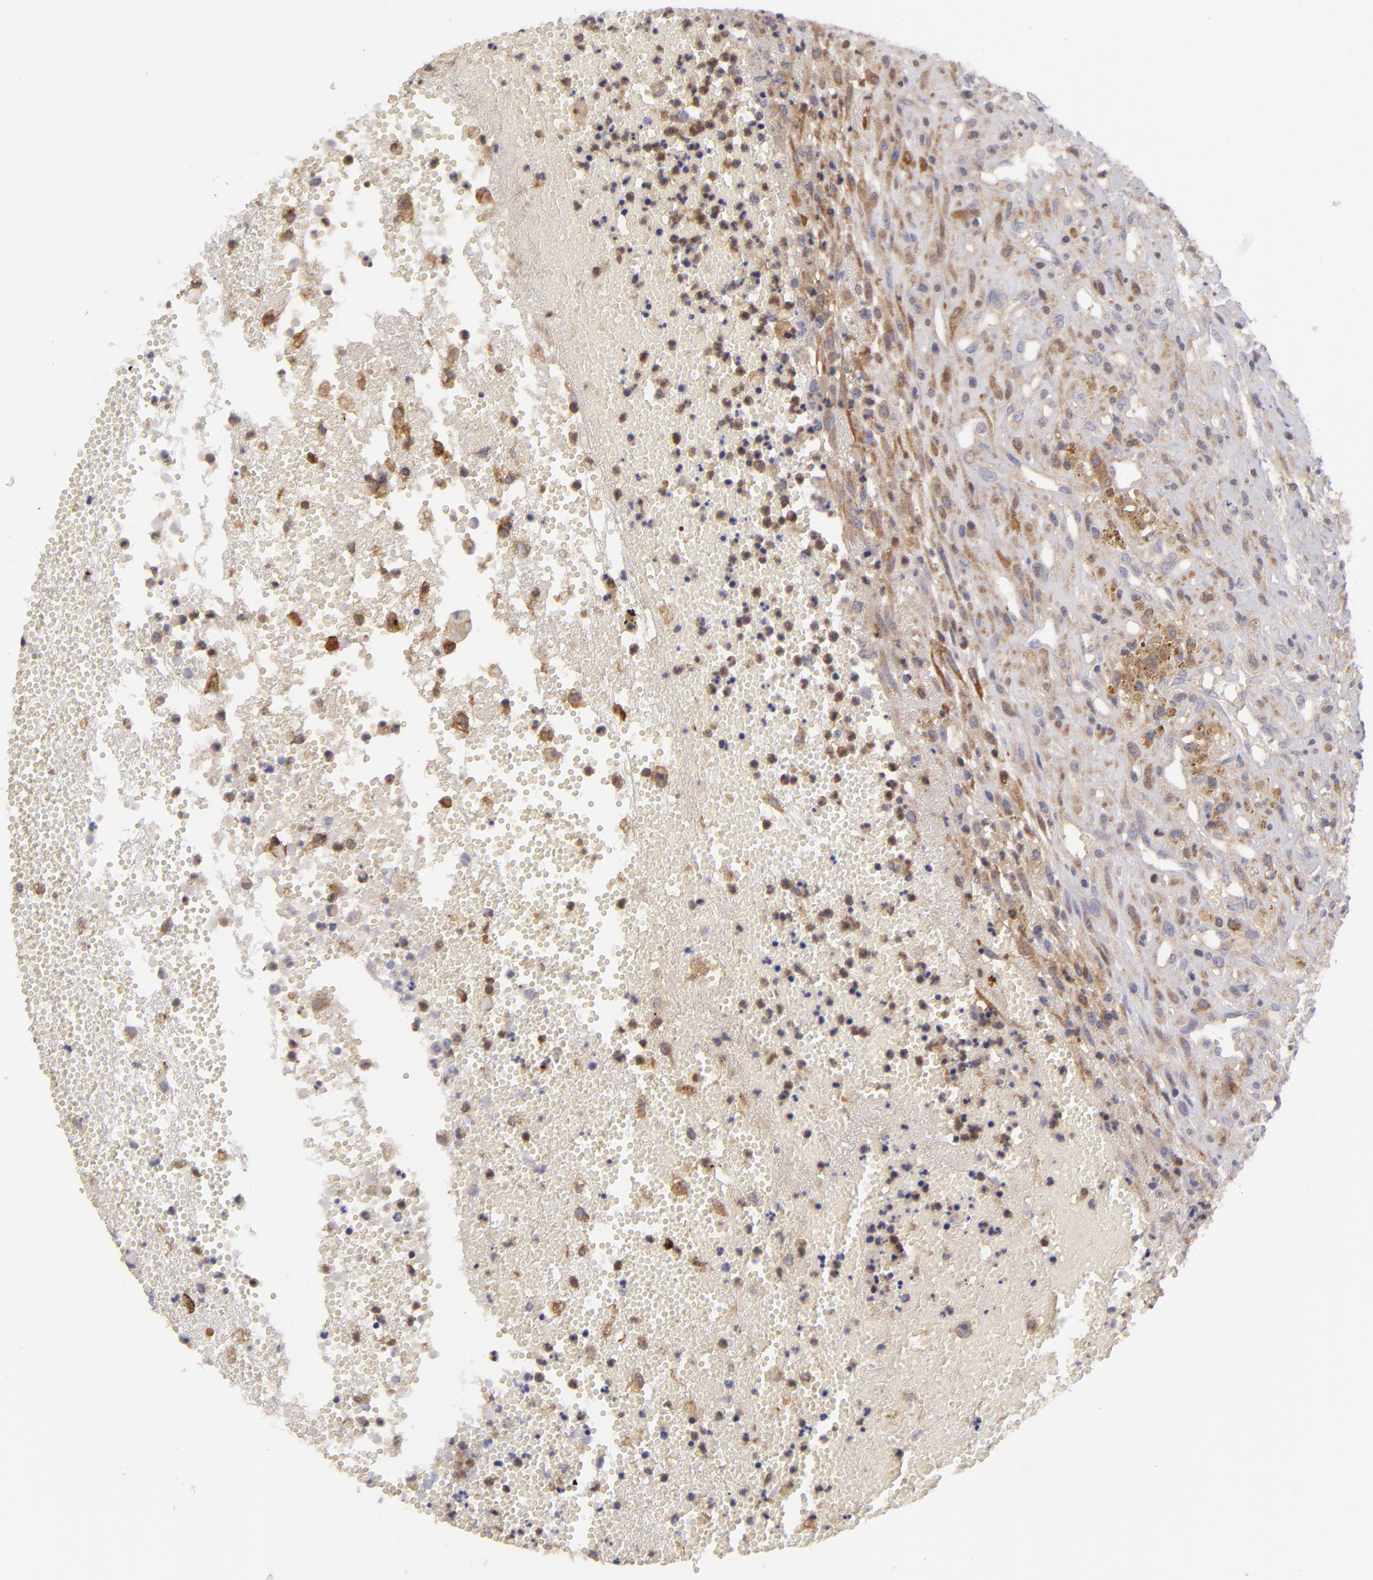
{"staining": {"intensity": "strong", "quantity": "25%-75%", "location": "cytoplasmic/membranous"}, "tissue": "glioma", "cell_type": "Tumor cells", "image_type": "cancer", "snomed": [{"axis": "morphology", "description": "Glioma, malignant, High grade"}, {"axis": "topography", "description": "Brain"}], "caption": "This histopathology image demonstrates immunohistochemistry (IHC) staining of human high-grade glioma (malignant), with high strong cytoplasmic/membranous expression in approximately 25%-75% of tumor cells.", "gene": "MMP10", "patient": {"sex": "male", "age": 66}}